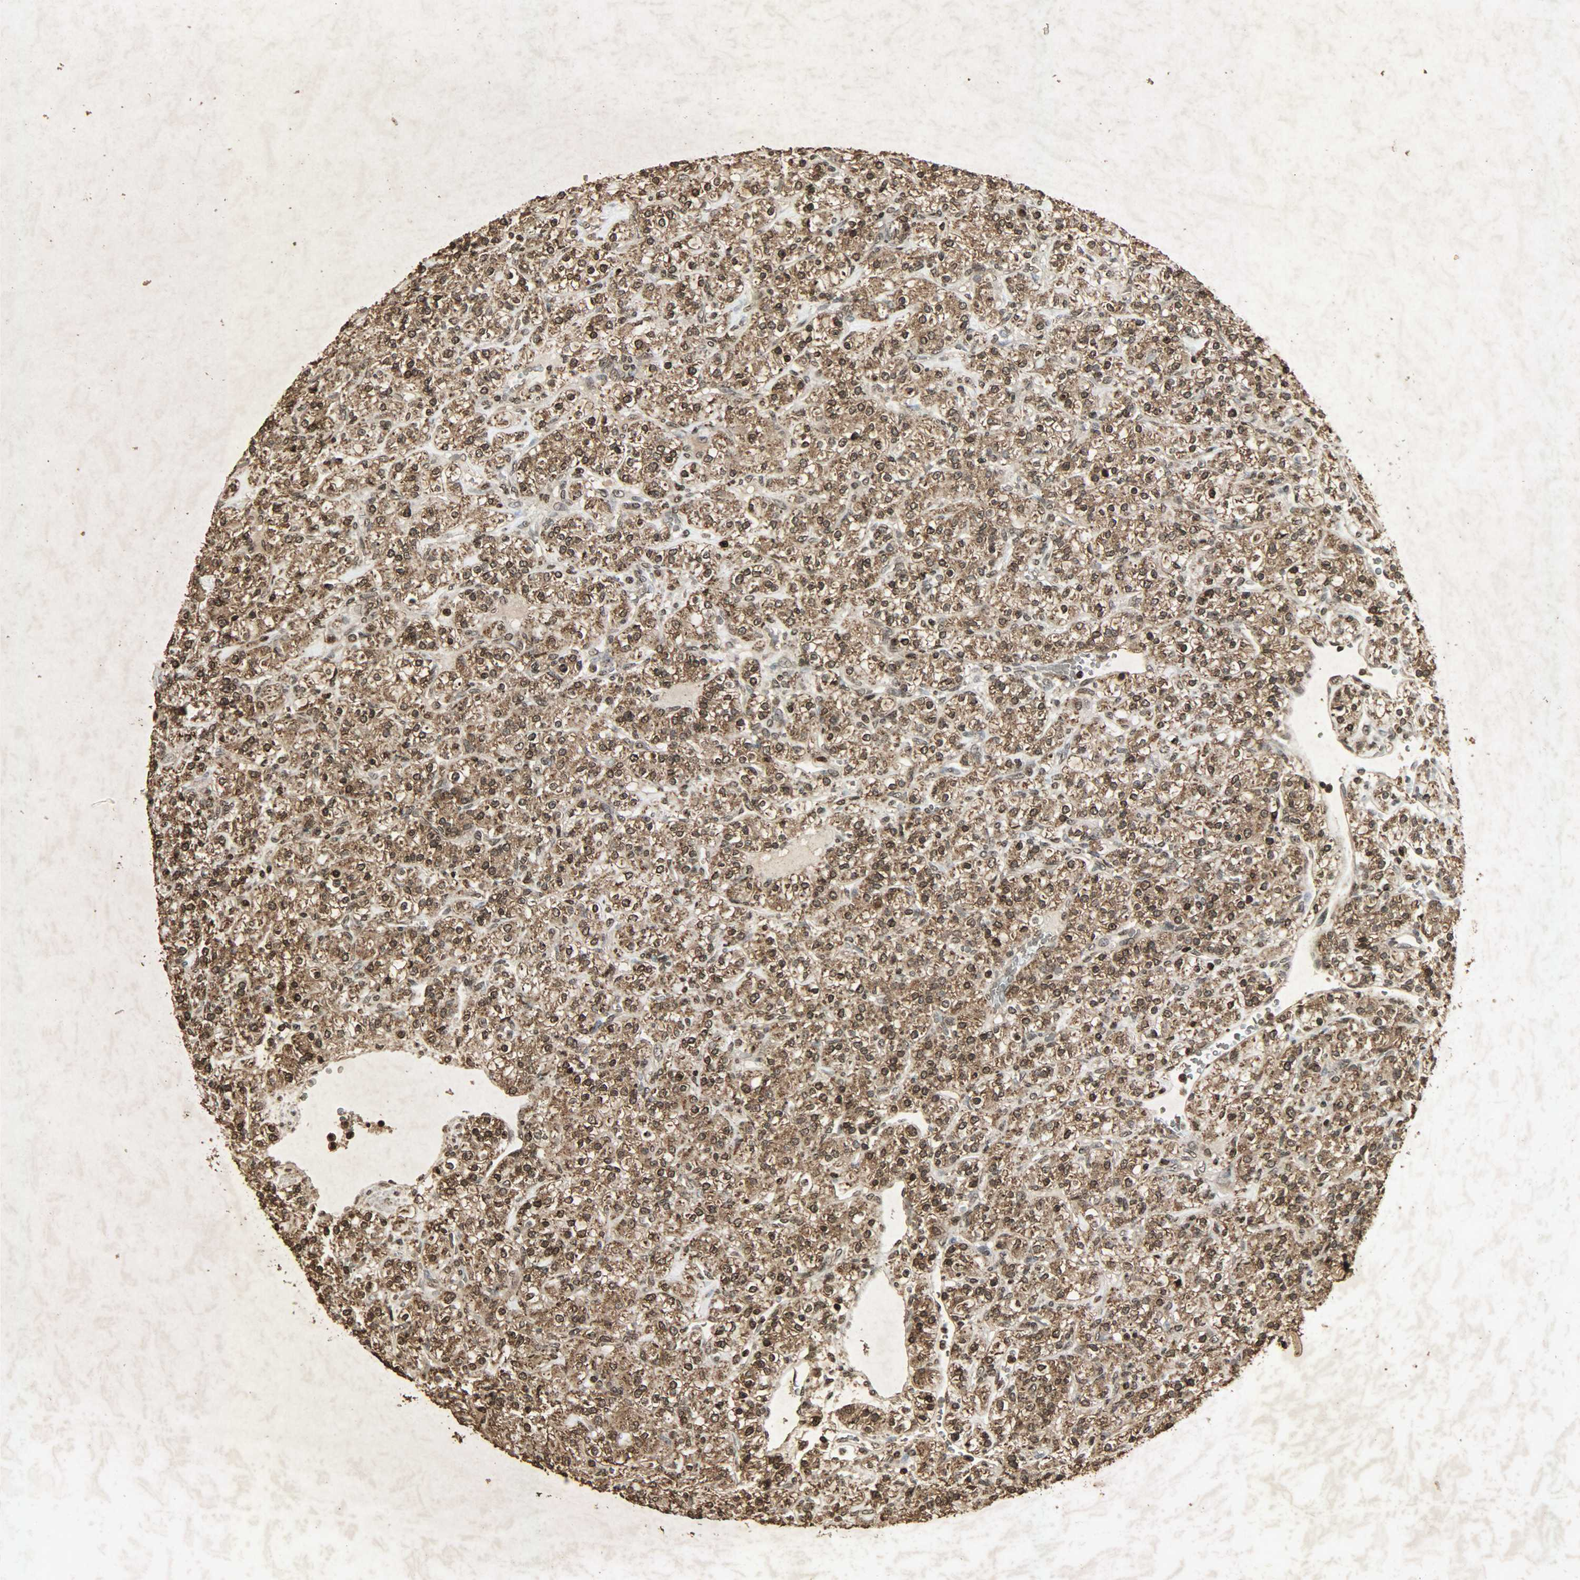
{"staining": {"intensity": "strong", "quantity": ">75%", "location": "cytoplasmic/membranous,nuclear"}, "tissue": "renal cancer", "cell_type": "Tumor cells", "image_type": "cancer", "snomed": [{"axis": "morphology", "description": "Adenocarcinoma, NOS"}, {"axis": "topography", "description": "Kidney"}], "caption": "Adenocarcinoma (renal) stained for a protein exhibits strong cytoplasmic/membranous and nuclear positivity in tumor cells.", "gene": "PPP3R1", "patient": {"sex": "male", "age": 77}}